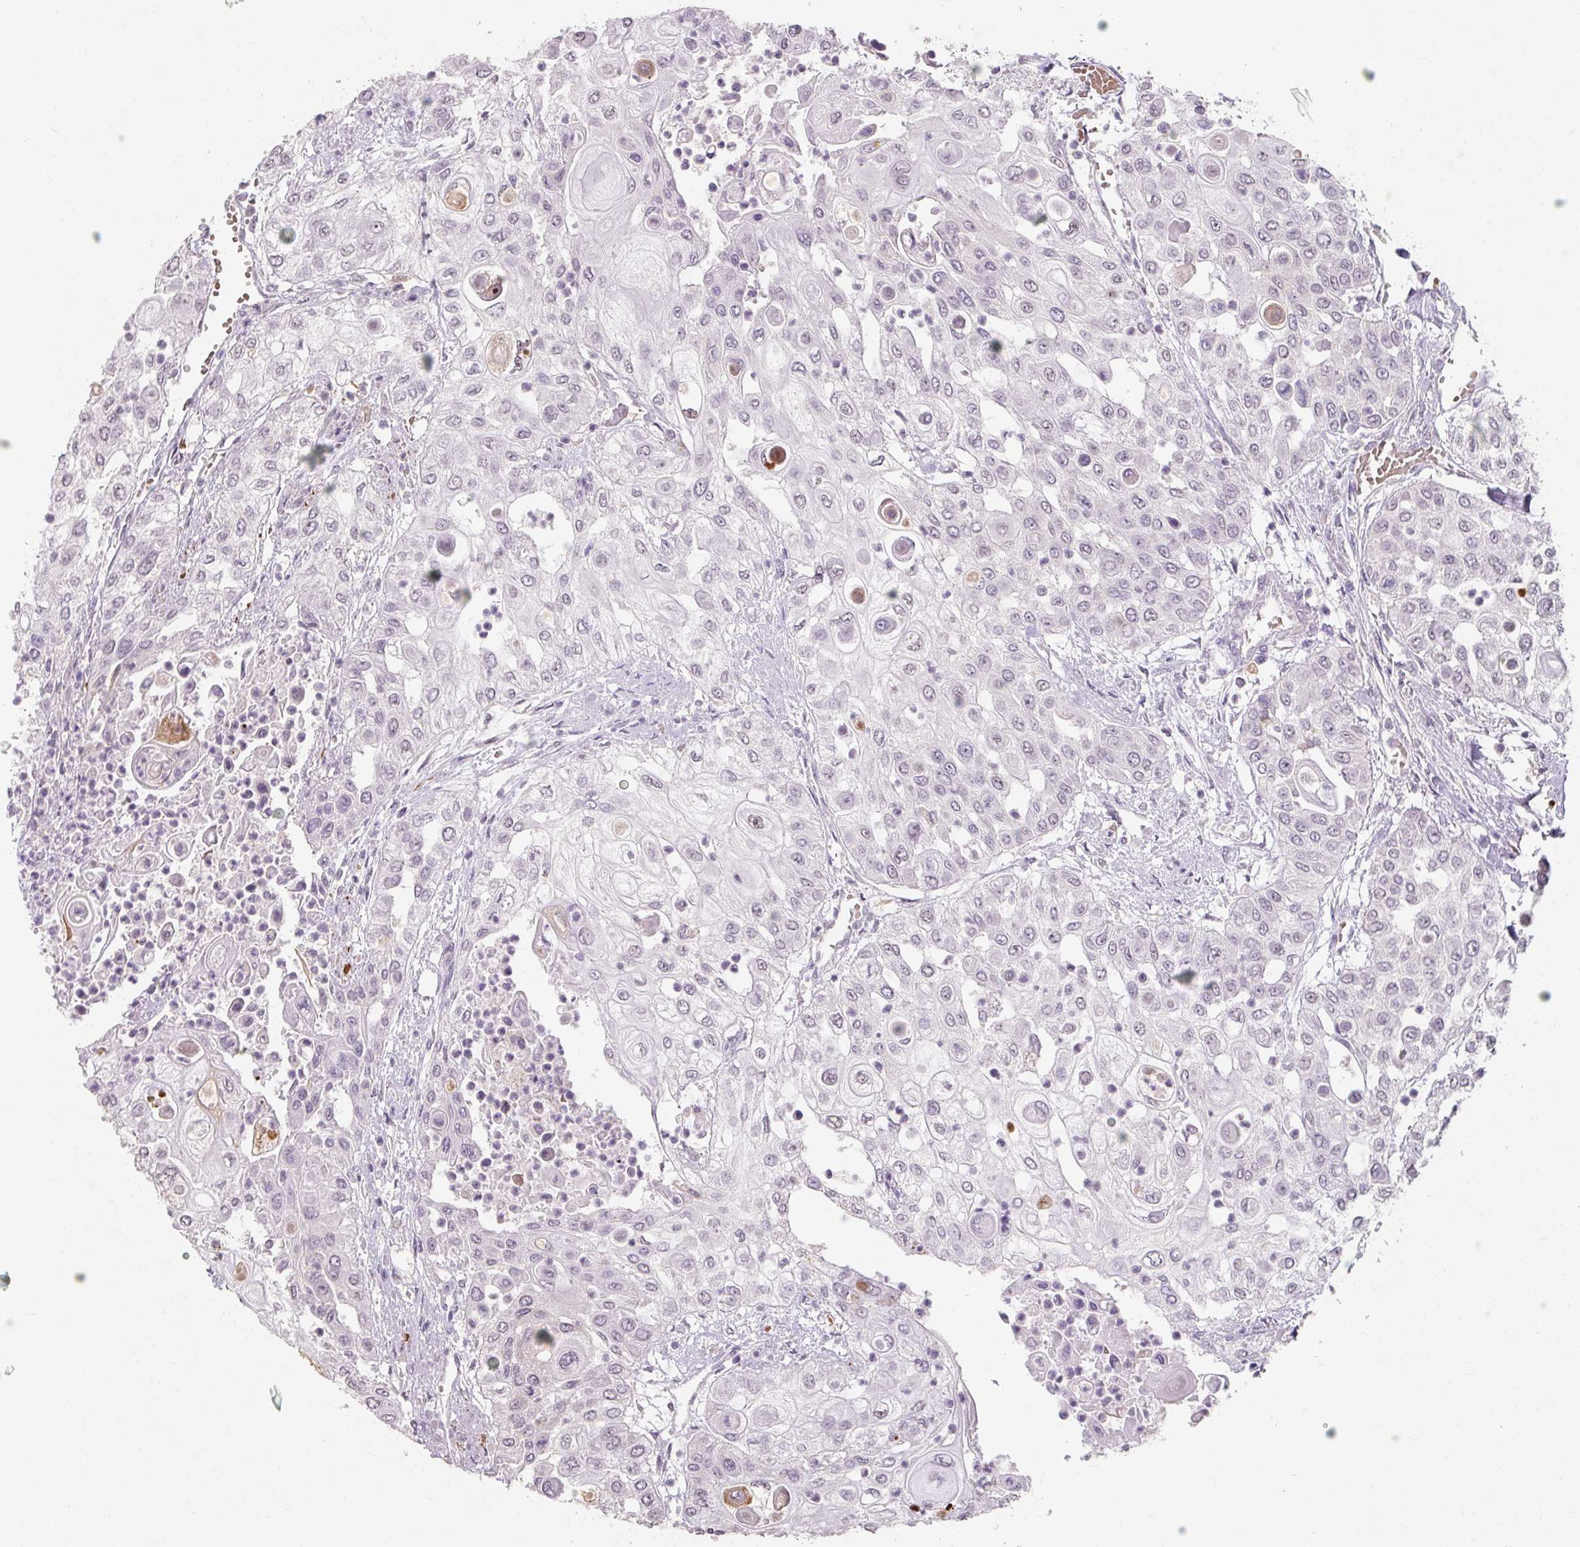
{"staining": {"intensity": "negative", "quantity": "none", "location": "none"}, "tissue": "urothelial cancer", "cell_type": "Tumor cells", "image_type": "cancer", "snomed": [{"axis": "morphology", "description": "Urothelial carcinoma, High grade"}, {"axis": "topography", "description": "Urinary bladder"}], "caption": "Micrograph shows no significant protein staining in tumor cells of urothelial cancer. The staining was performed using DAB (3,3'-diaminobenzidine) to visualize the protein expression in brown, while the nuclei were stained in blue with hematoxylin (Magnification: 20x).", "gene": "ZFTRAF1", "patient": {"sex": "female", "age": 79}}